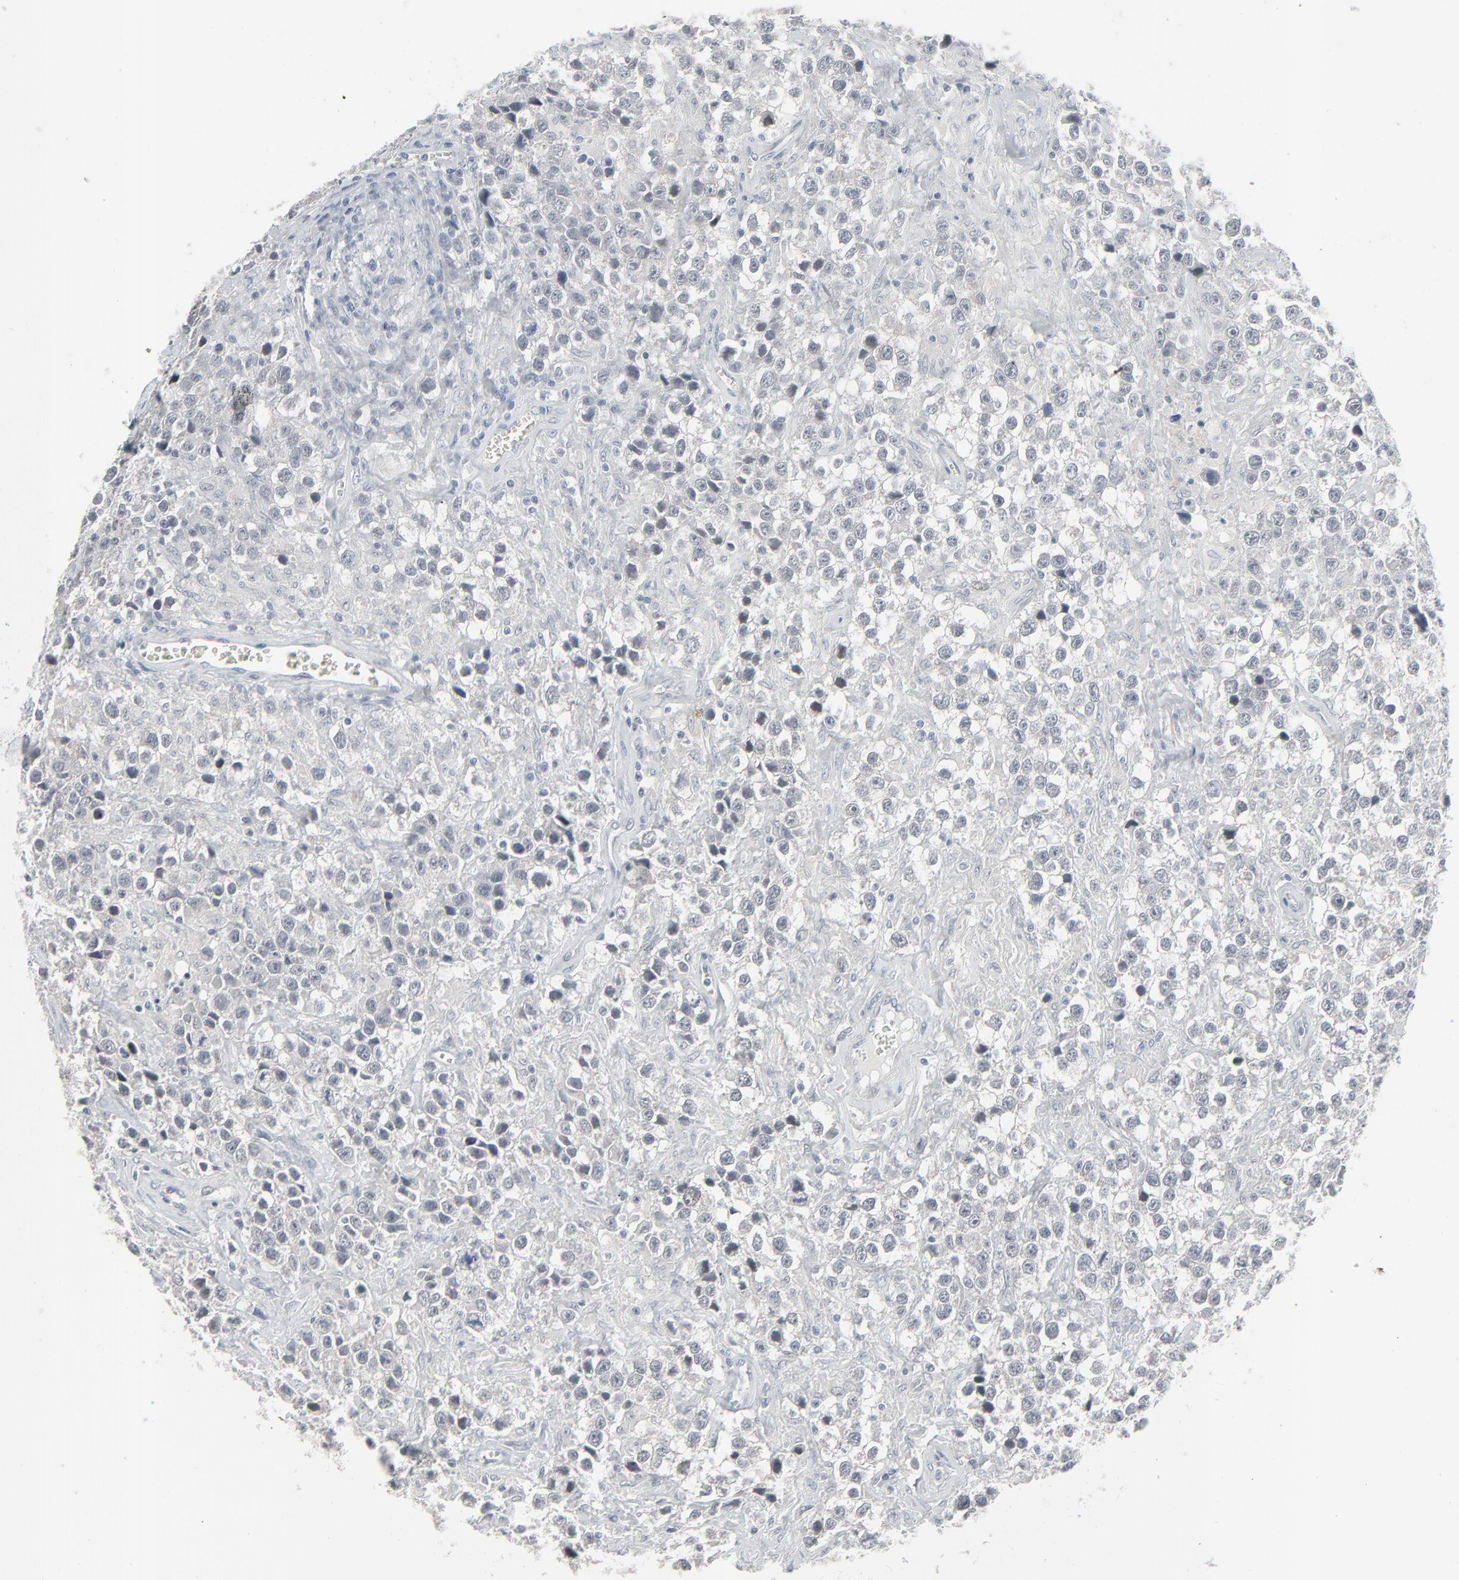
{"staining": {"intensity": "negative", "quantity": "none", "location": "none"}, "tissue": "testis cancer", "cell_type": "Tumor cells", "image_type": "cancer", "snomed": [{"axis": "morphology", "description": "Seminoma, NOS"}, {"axis": "topography", "description": "Testis"}], "caption": "An image of human testis cancer is negative for staining in tumor cells.", "gene": "NEUROD1", "patient": {"sex": "male", "age": 43}}